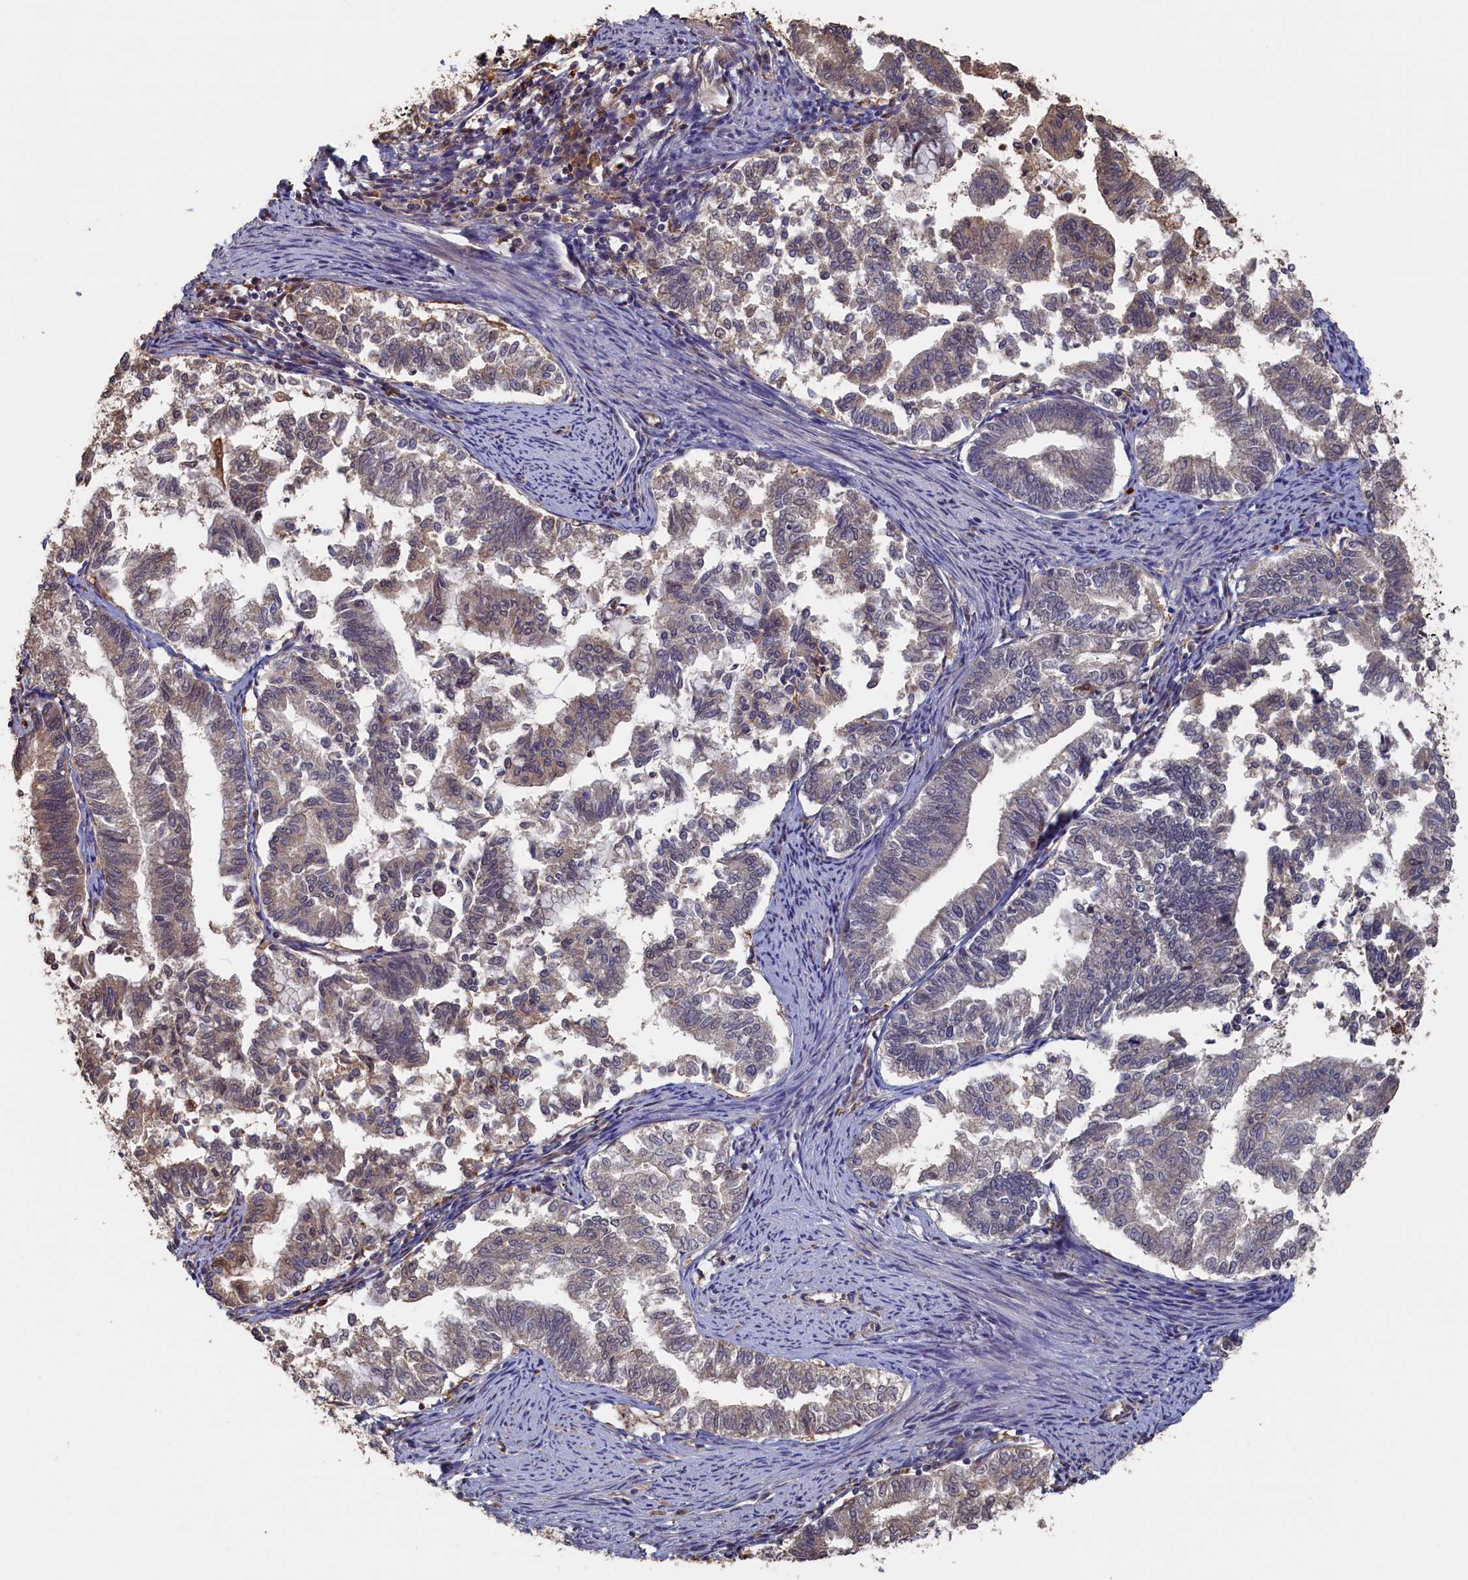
{"staining": {"intensity": "weak", "quantity": "25%-75%", "location": "cytoplasmic/membranous"}, "tissue": "endometrial cancer", "cell_type": "Tumor cells", "image_type": "cancer", "snomed": [{"axis": "morphology", "description": "Adenocarcinoma, NOS"}, {"axis": "topography", "description": "Endometrium"}], "caption": "The image reveals a brown stain indicating the presence of a protein in the cytoplasmic/membranous of tumor cells in endometrial adenocarcinoma.", "gene": "UCHL3", "patient": {"sex": "female", "age": 79}}